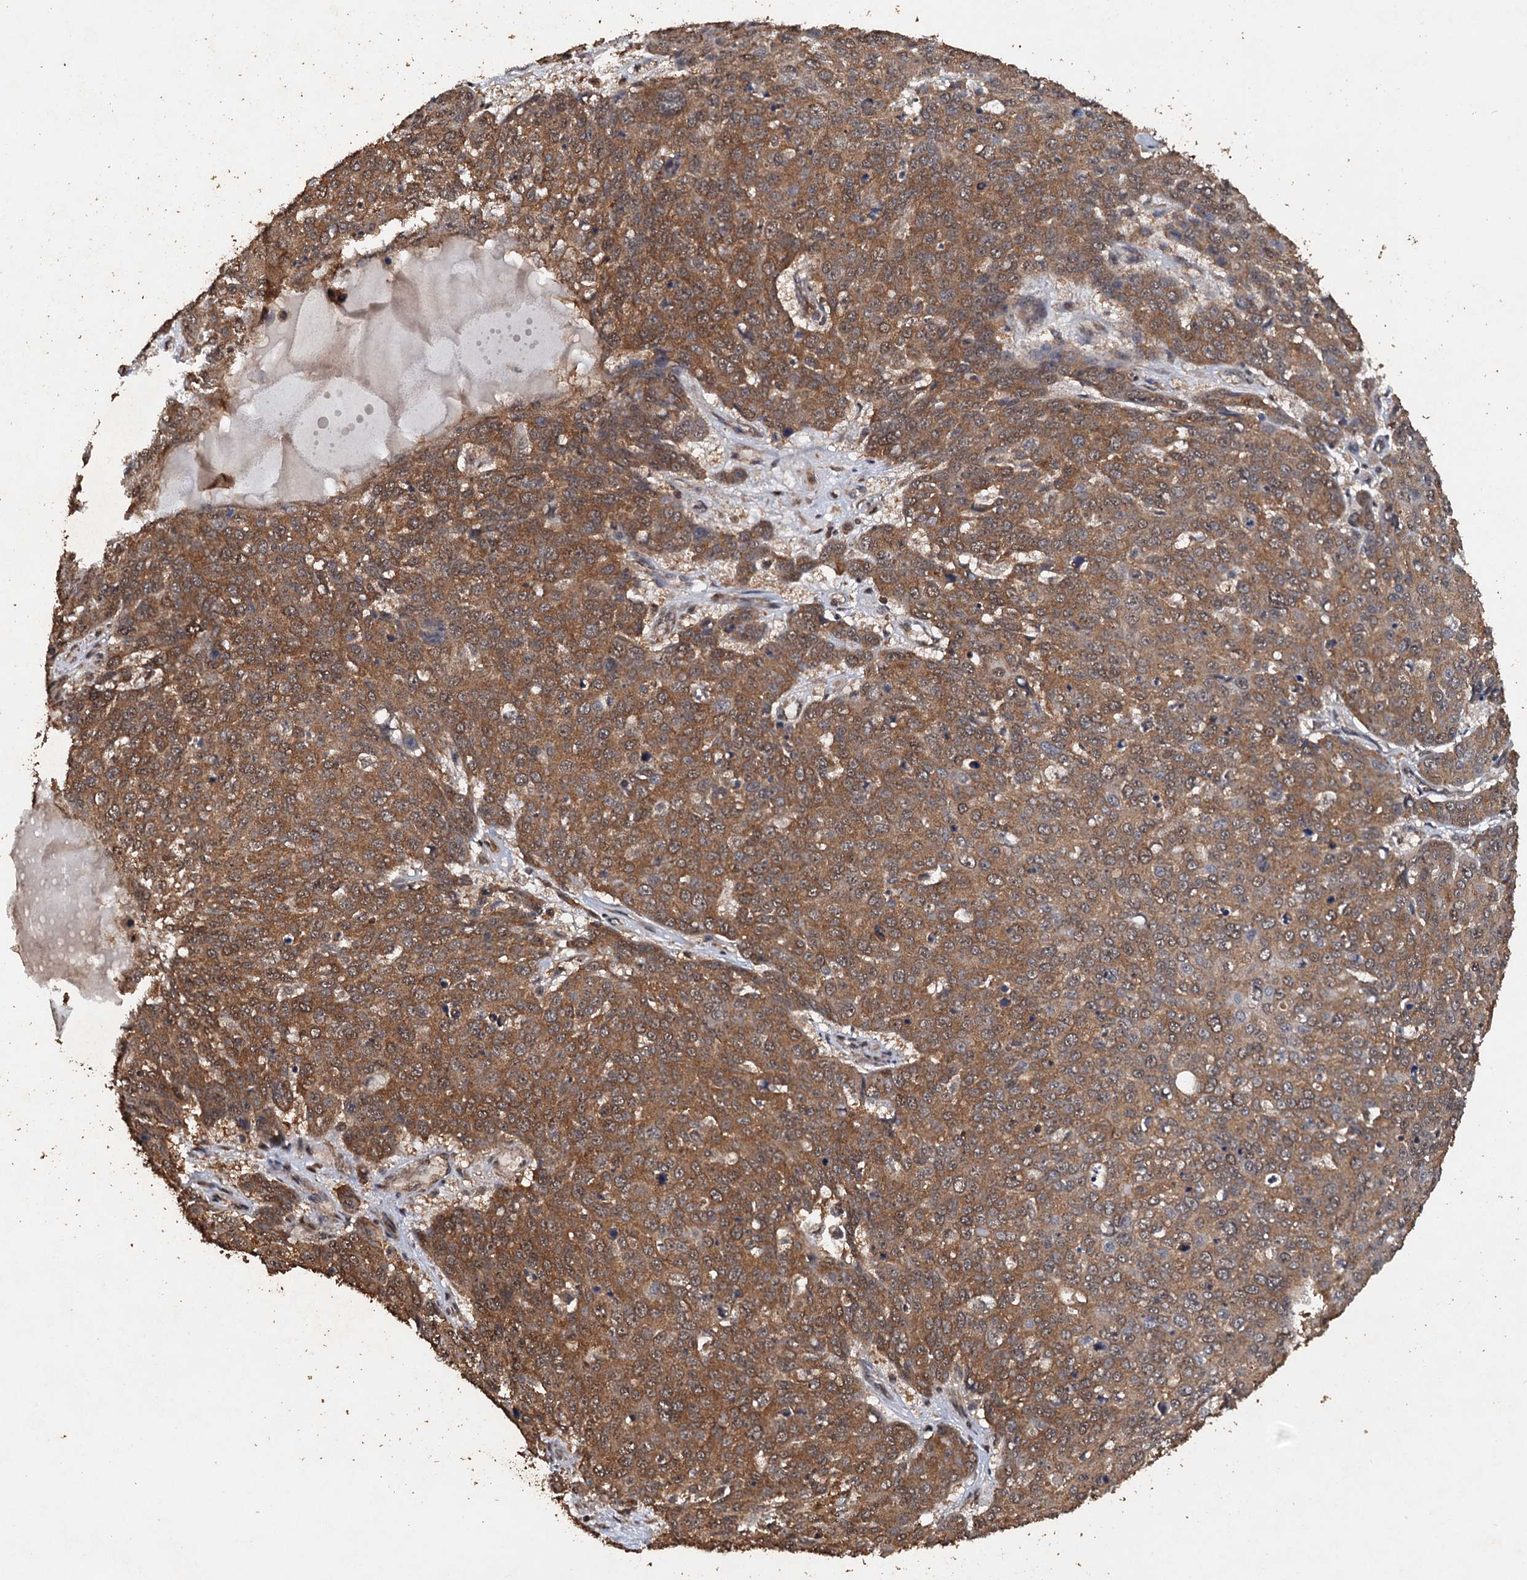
{"staining": {"intensity": "strong", "quantity": ">75%", "location": "cytoplasmic/membranous"}, "tissue": "skin cancer", "cell_type": "Tumor cells", "image_type": "cancer", "snomed": [{"axis": "morphology", "description": "Squamous cell carcinoma, NOS"}, {"axis": "topography", "description": "Skin"}], "caption": "Skin cancer (squamous cell carcinoma) tissue exhibits strong cytoplasmic/membranous positivity in about >75% of tumor cells", "gene": "PSMD9", "patient": {"sex": "male", "age": 71}}